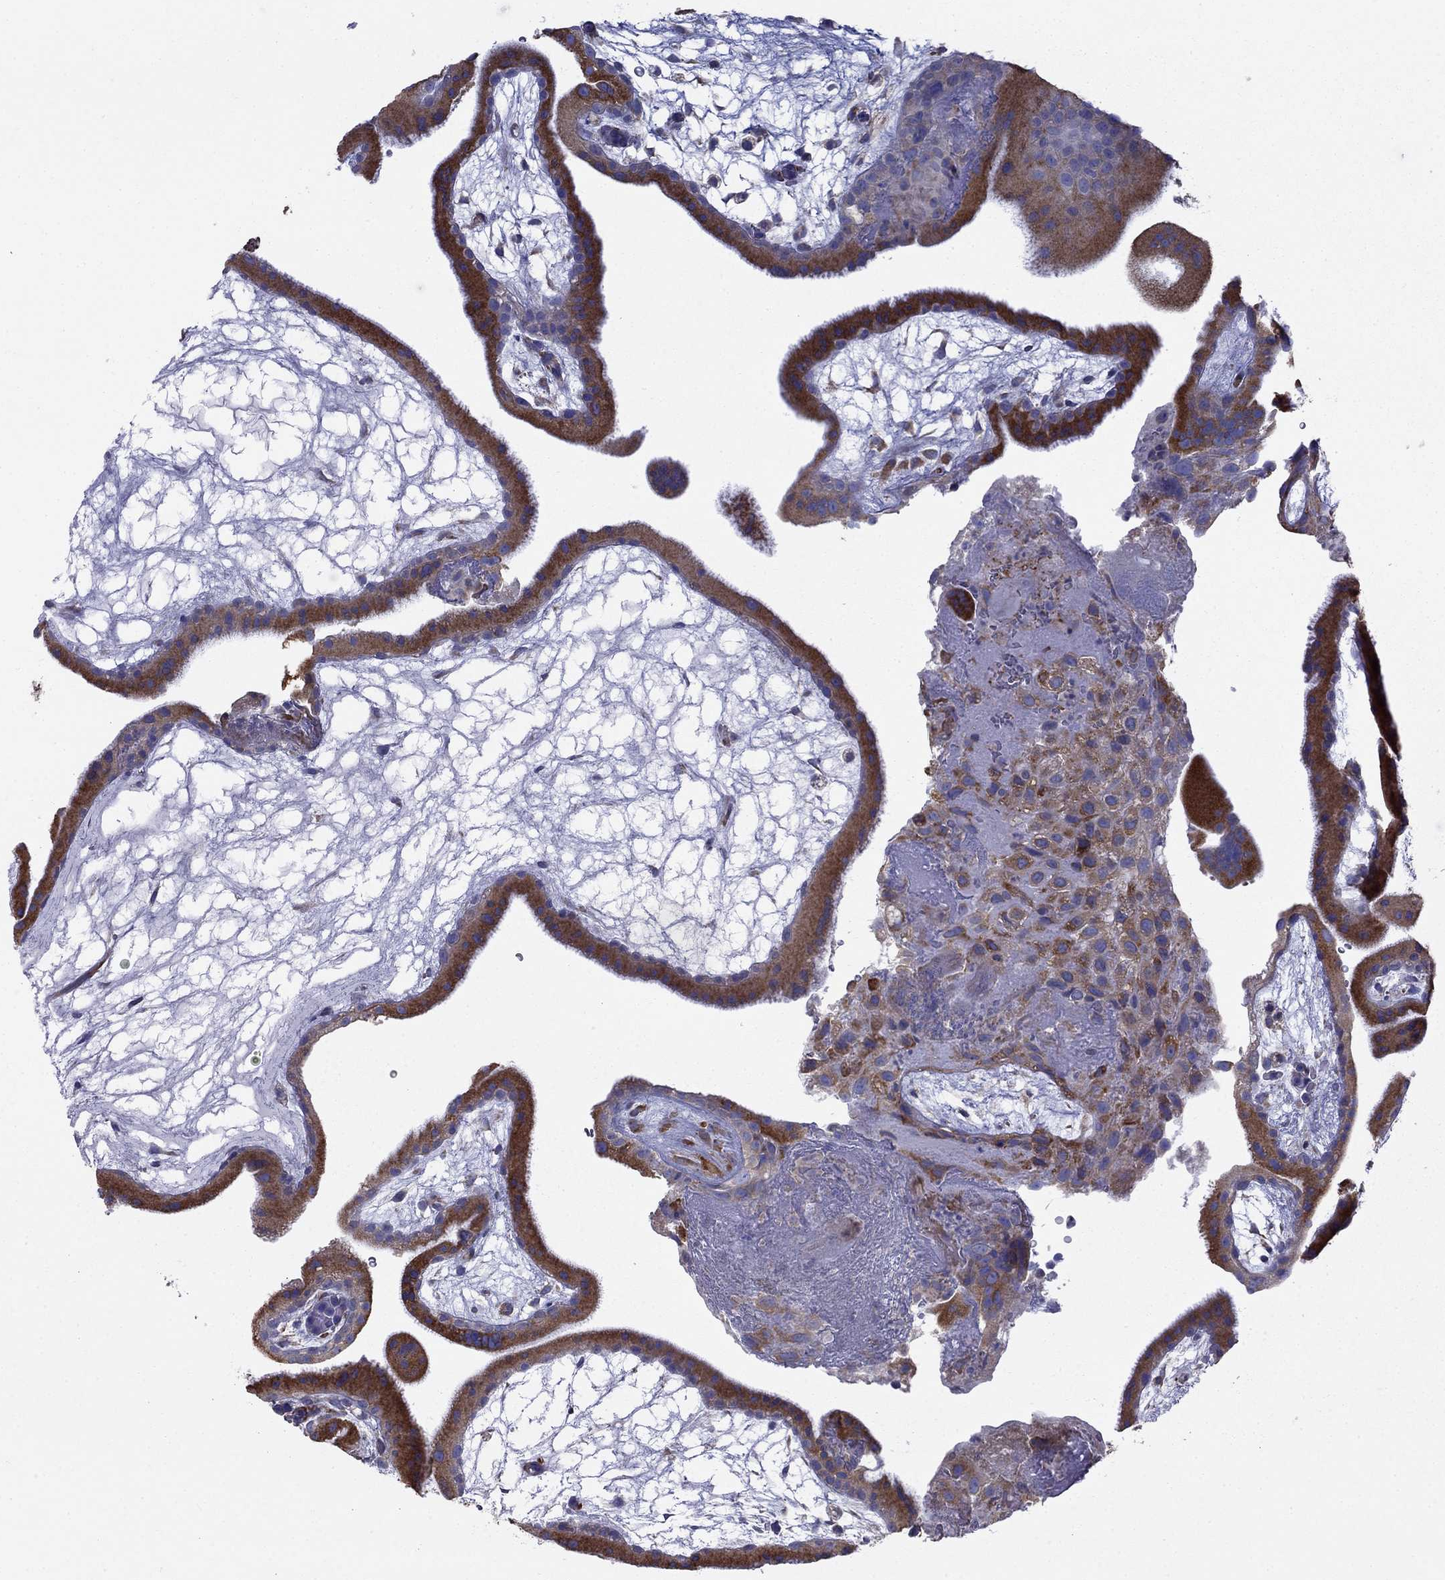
{"staining": {"intensity": "weak", "quantity": ">75%", "location": "cytoplasmic/membranous"}, "tissue": "placenta", "cell_type": "Decidual cells", "image_type": "normal", "snomed": [{"axis": "morphology", "description": "Normal tissue, NOS"}, {"axis": "topography", "description": "Placenta"}], "caption": "Immunohistochemical staining of benign placenta demonstrates low levels of weak cytoplasmic/membranous expression in about >75% of decidual cells. The protein is shown in brown color, while the nuclei are stained blue.", "gene": "LONRF2", "patient": {"sex": "female", "age": 19}}